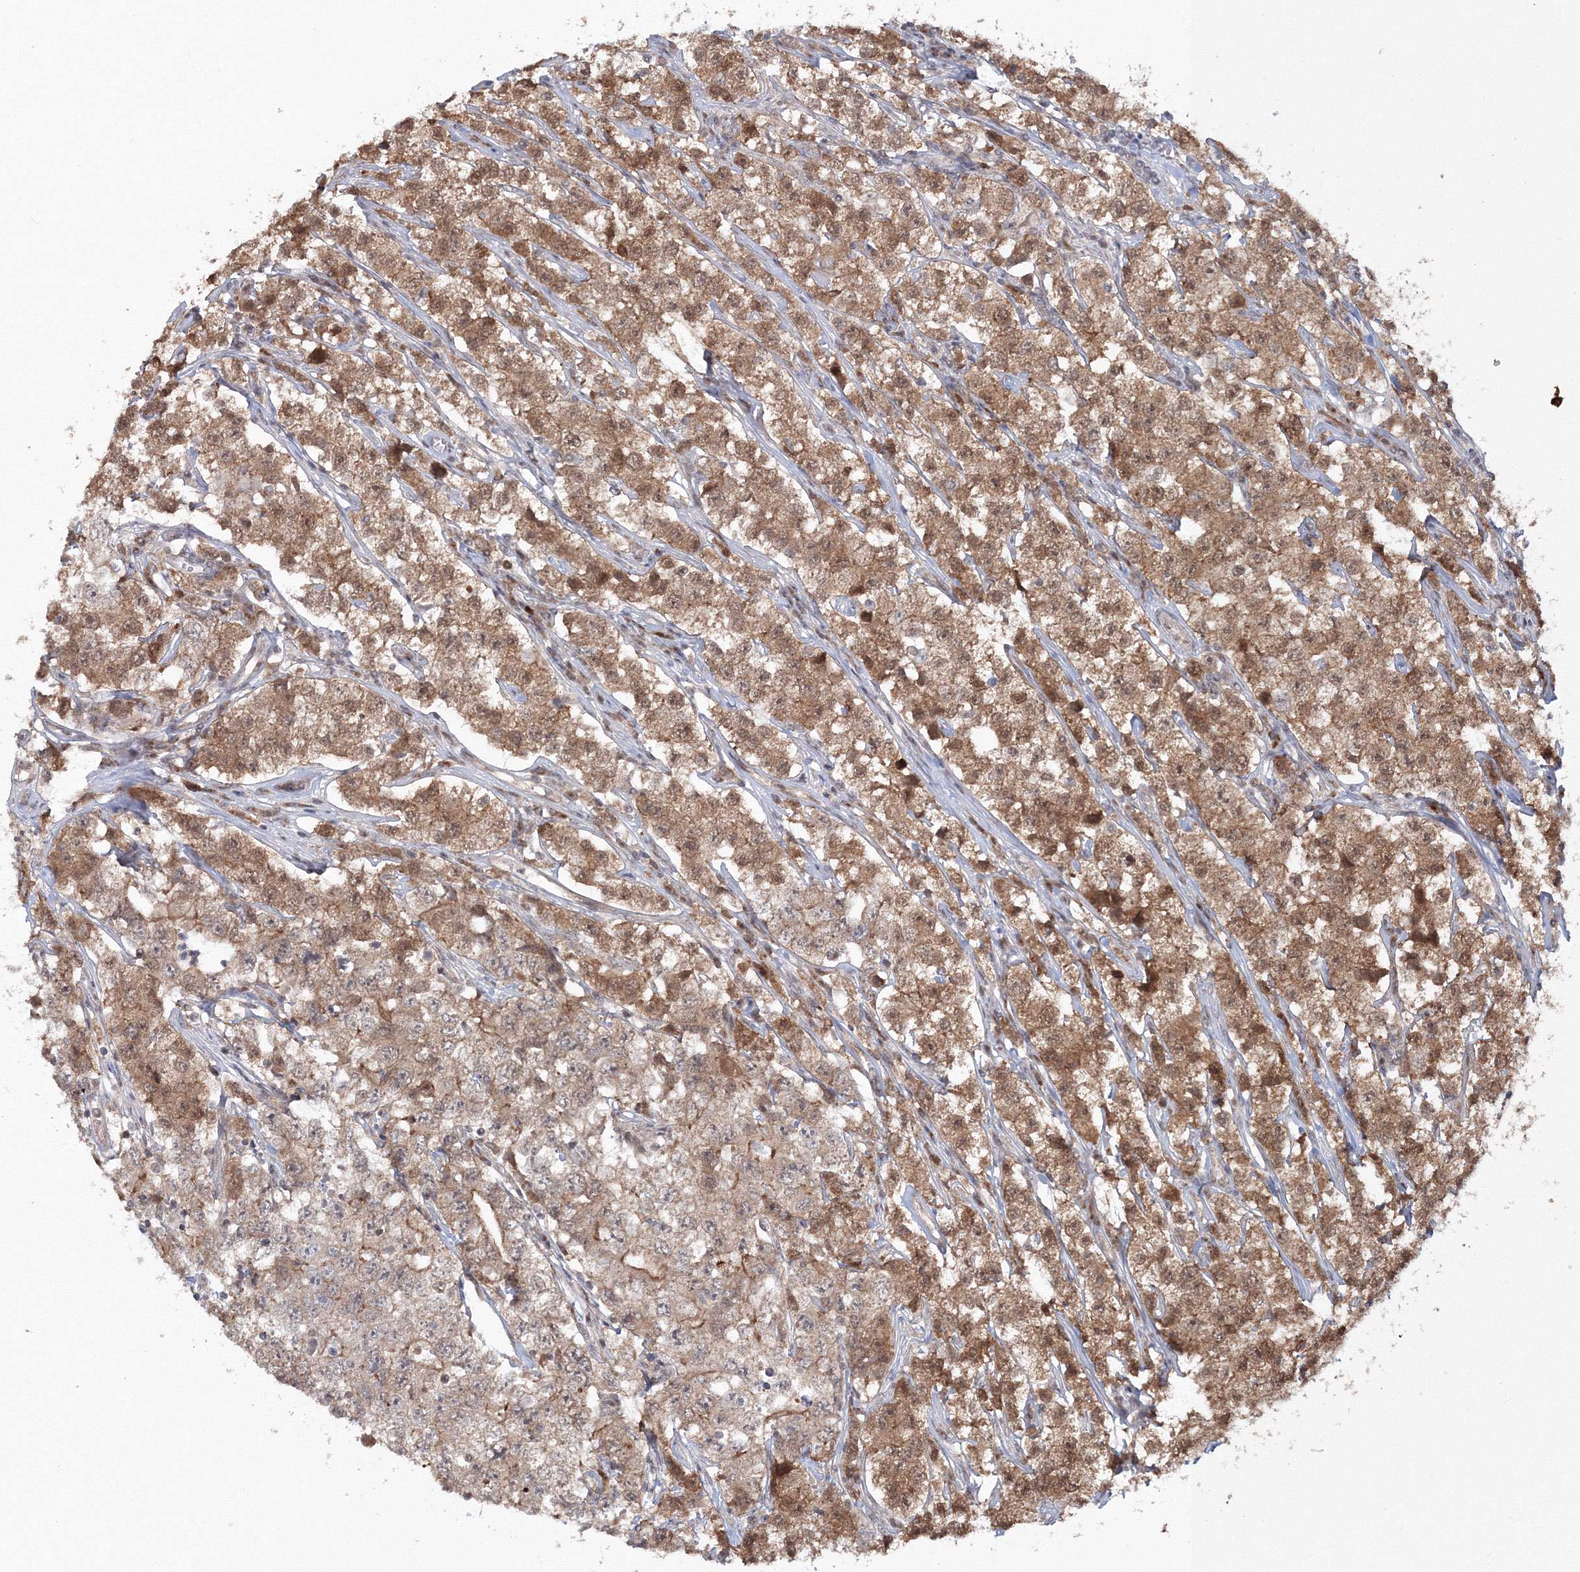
{"staining": {"intensity": "moderate", "quantity": ">75%", "location": "cytoplasmic/membranous"}, "tissue": "testis cancer", "cell_type": "Tumor cells", "image_type": "cancer", "snomed": [{"axis": "morphology", "description": "Seminoma, NOS"}, {"axis": "morphology", "description": "Carcinoma, Embryonal, NOS"}, {"axis": "topography", "description": "Testis"}], "caption": "This micrograph demonstrates IHC staining of human testis cancer, with medium moderate cytoplasmic/membranous staining in approximately >75% of tumor cells.", "gene": "ZFAND6", "patient": {"sex": "male", "age": 43}}